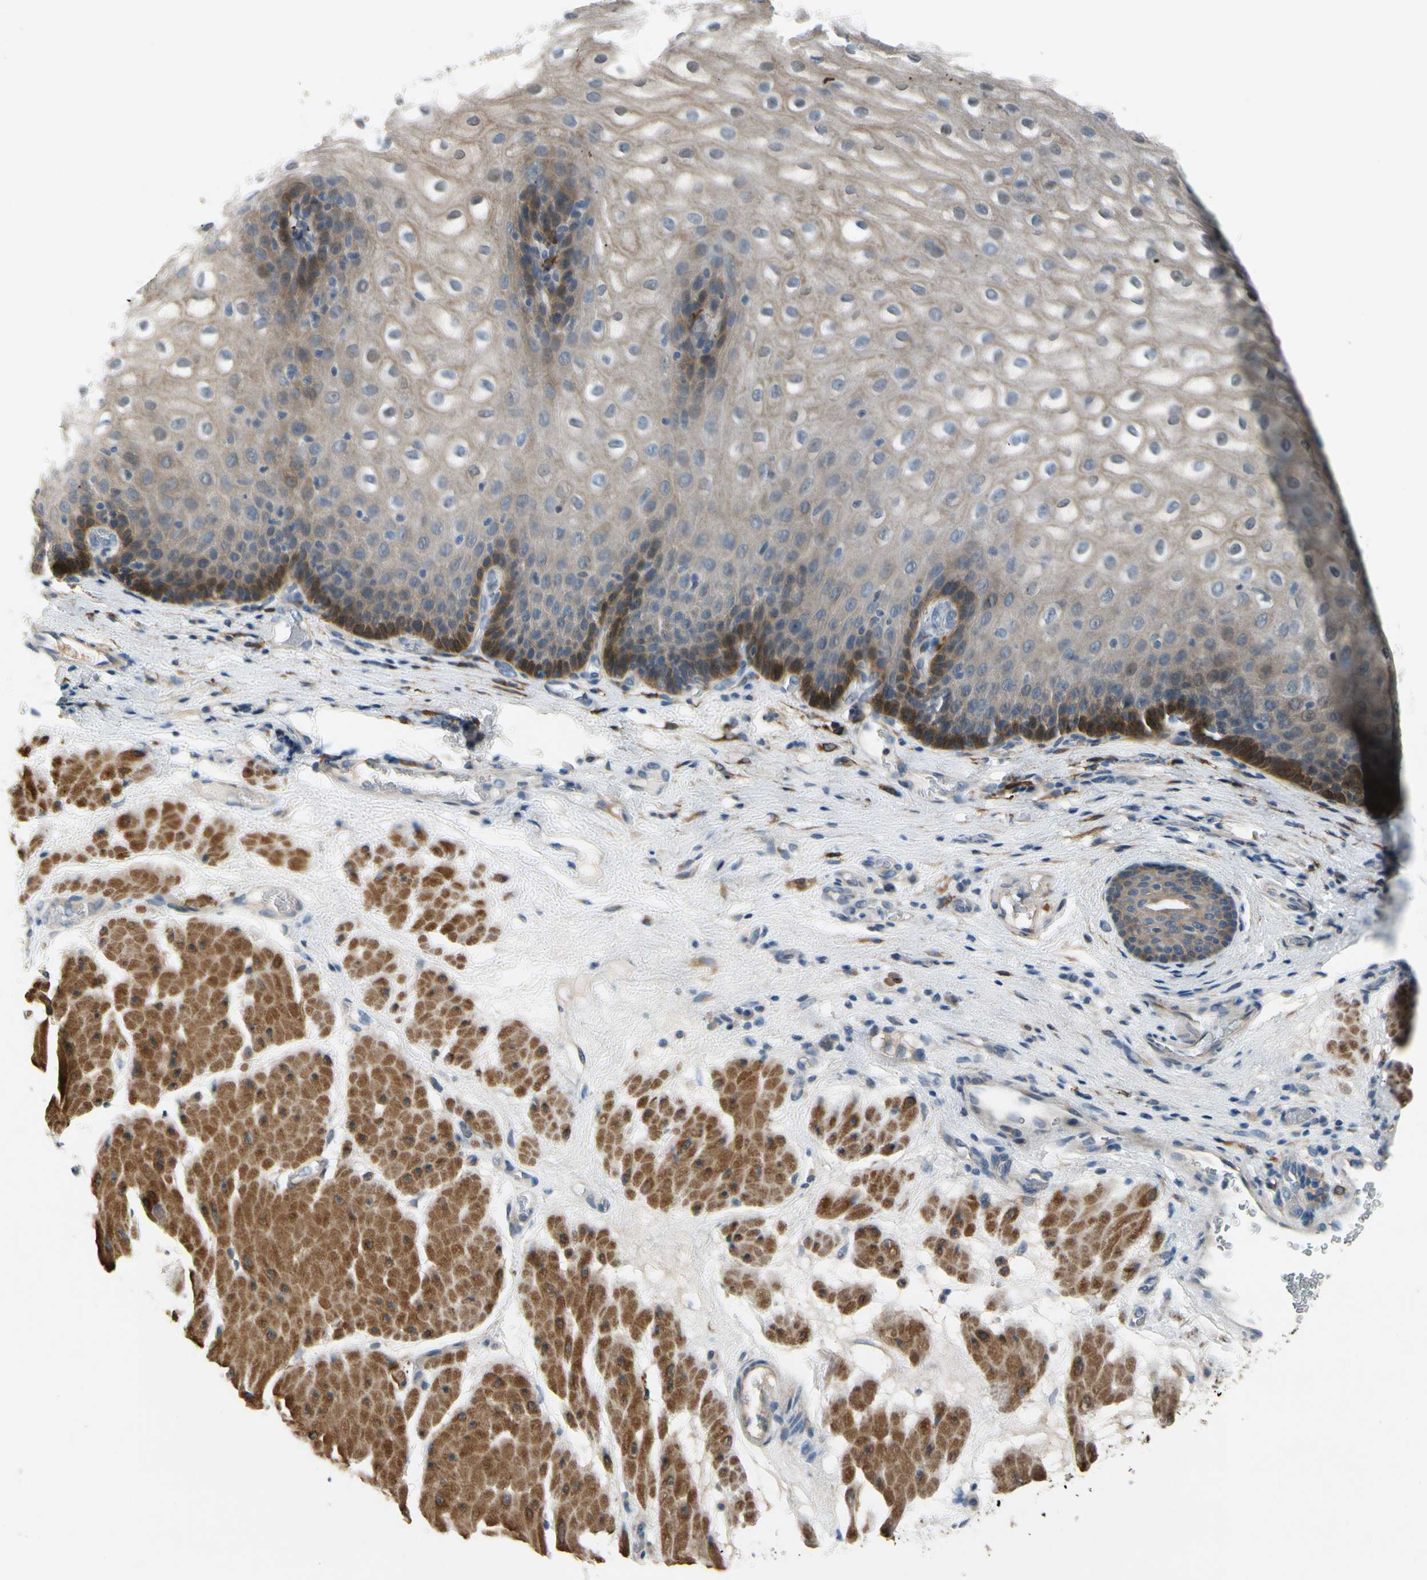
{"staining": {"intensity": "strong", "quantity": "<25%", "location": "cytoplasmic/membranous"}, "tissue": "esophagus", "cell_type": "Squamous epithelial cells", "image_type": "normal", "snomed": [{"axis": "morphology", "description": "Normal tissue, NOS"}, {"axis": "topography", "description": "Esophagus"}], "caption": "Esophagus was stained to show a protein in brown. There is medium levels of strong cytoplasmic/membranous staining in approximately <25% of squamous epithelial cells. Immunohistochemistry (ihc) stains the protein of interest in brown and the nuclei are stained blue.", "gene": "SLC27A6", "patient": {"sex": "male", "age": 48}}